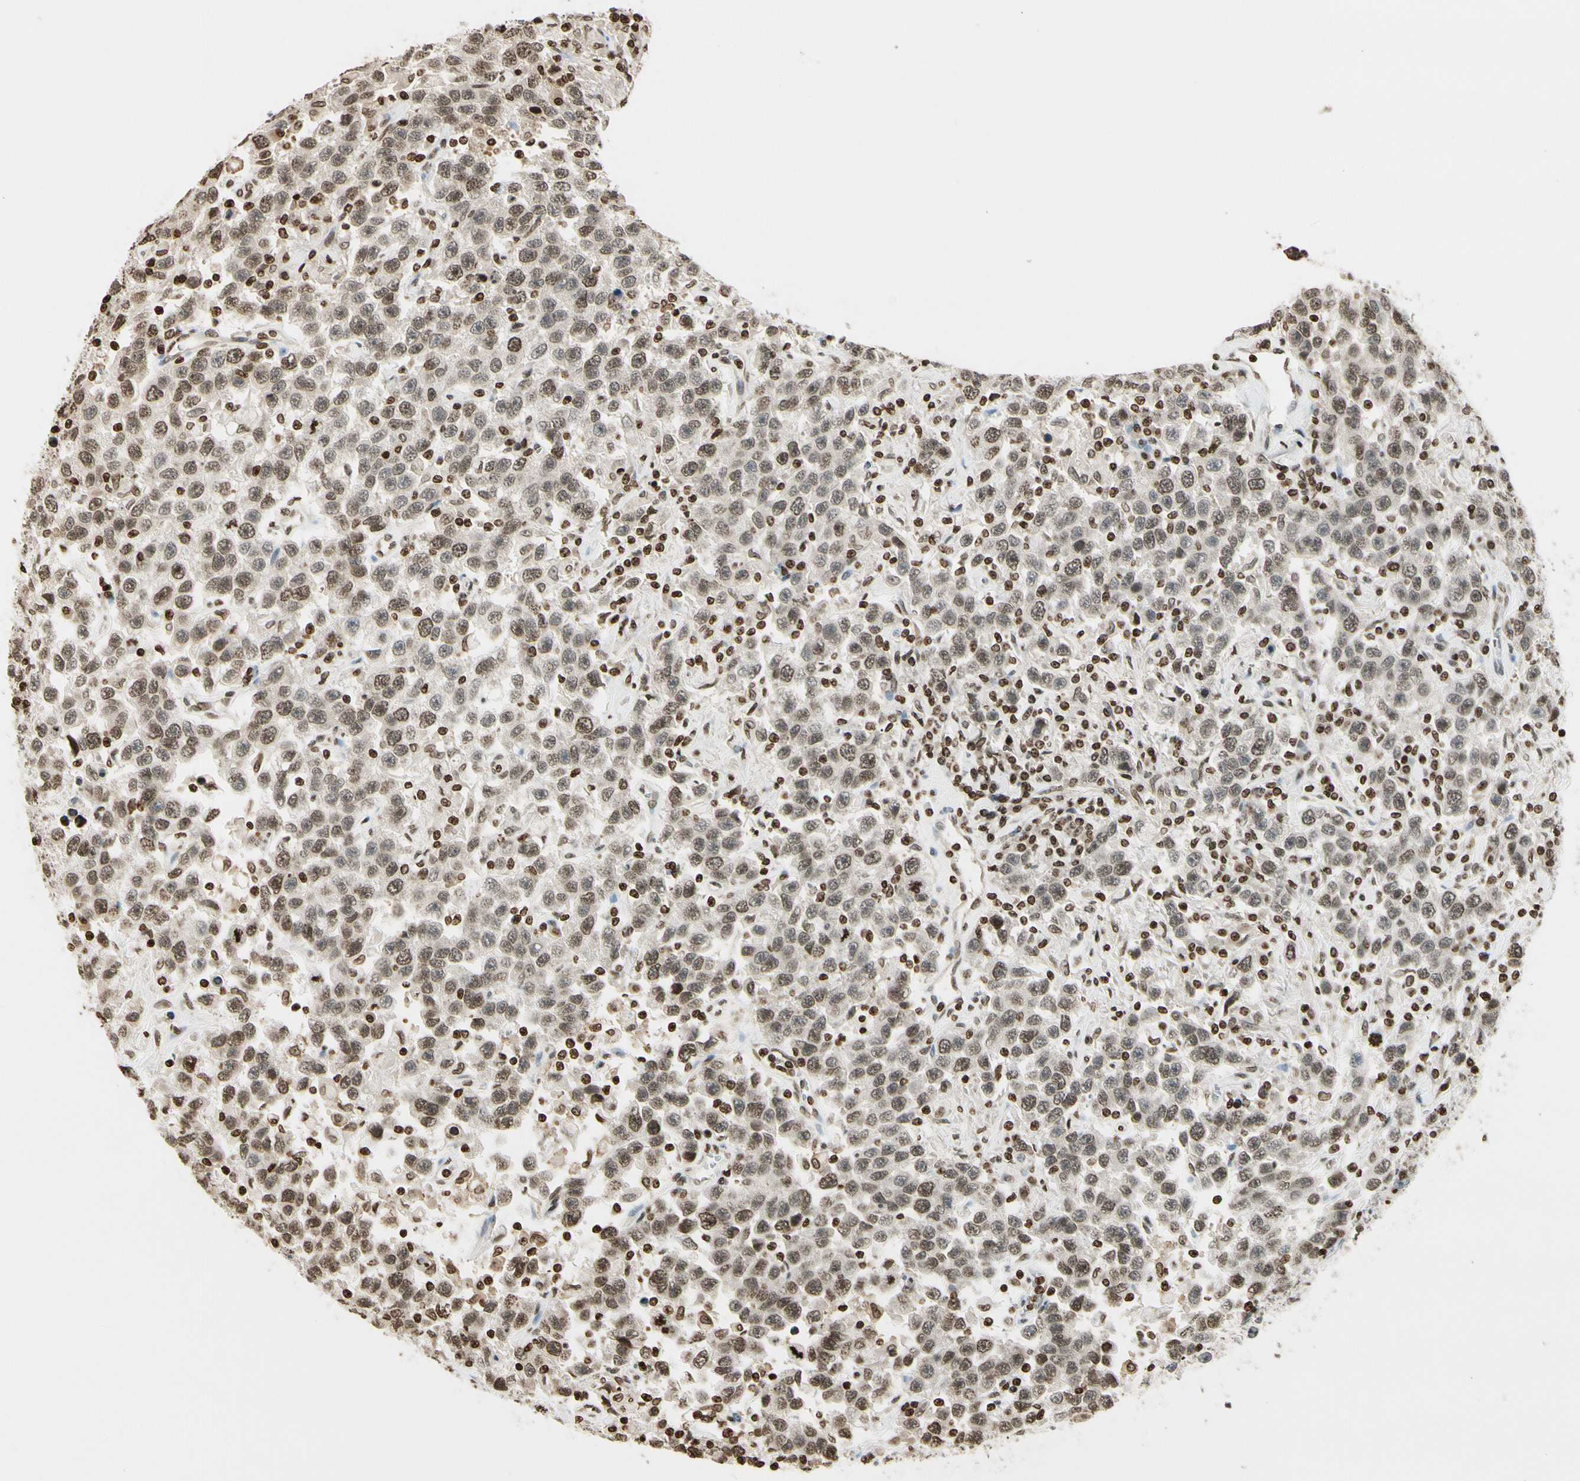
{"staining": {"intensity": "moderate", "quantity": "25%-75%", "location": "nuclear"}, "tissue": "testis cancer", "cell_type": "Tumor cells", "image_type": "cancer", "snomed": [{"axis": "morphology", "description": "Seminoma, NOS"}, {"axis": "topography", "description": "Testis"}], "caption": "High-magnification brightfield microscopy of seminoma (testis) stained with DAB (3,3'-diaminobenzidine) (brown) and counterstained with hematoxylin (blue). tumor cells exhibit moderate nuclear expression is seen in about25%-75% of cells.", "gene": "RORA", "patient": {"sex": "male", "age": 41}}